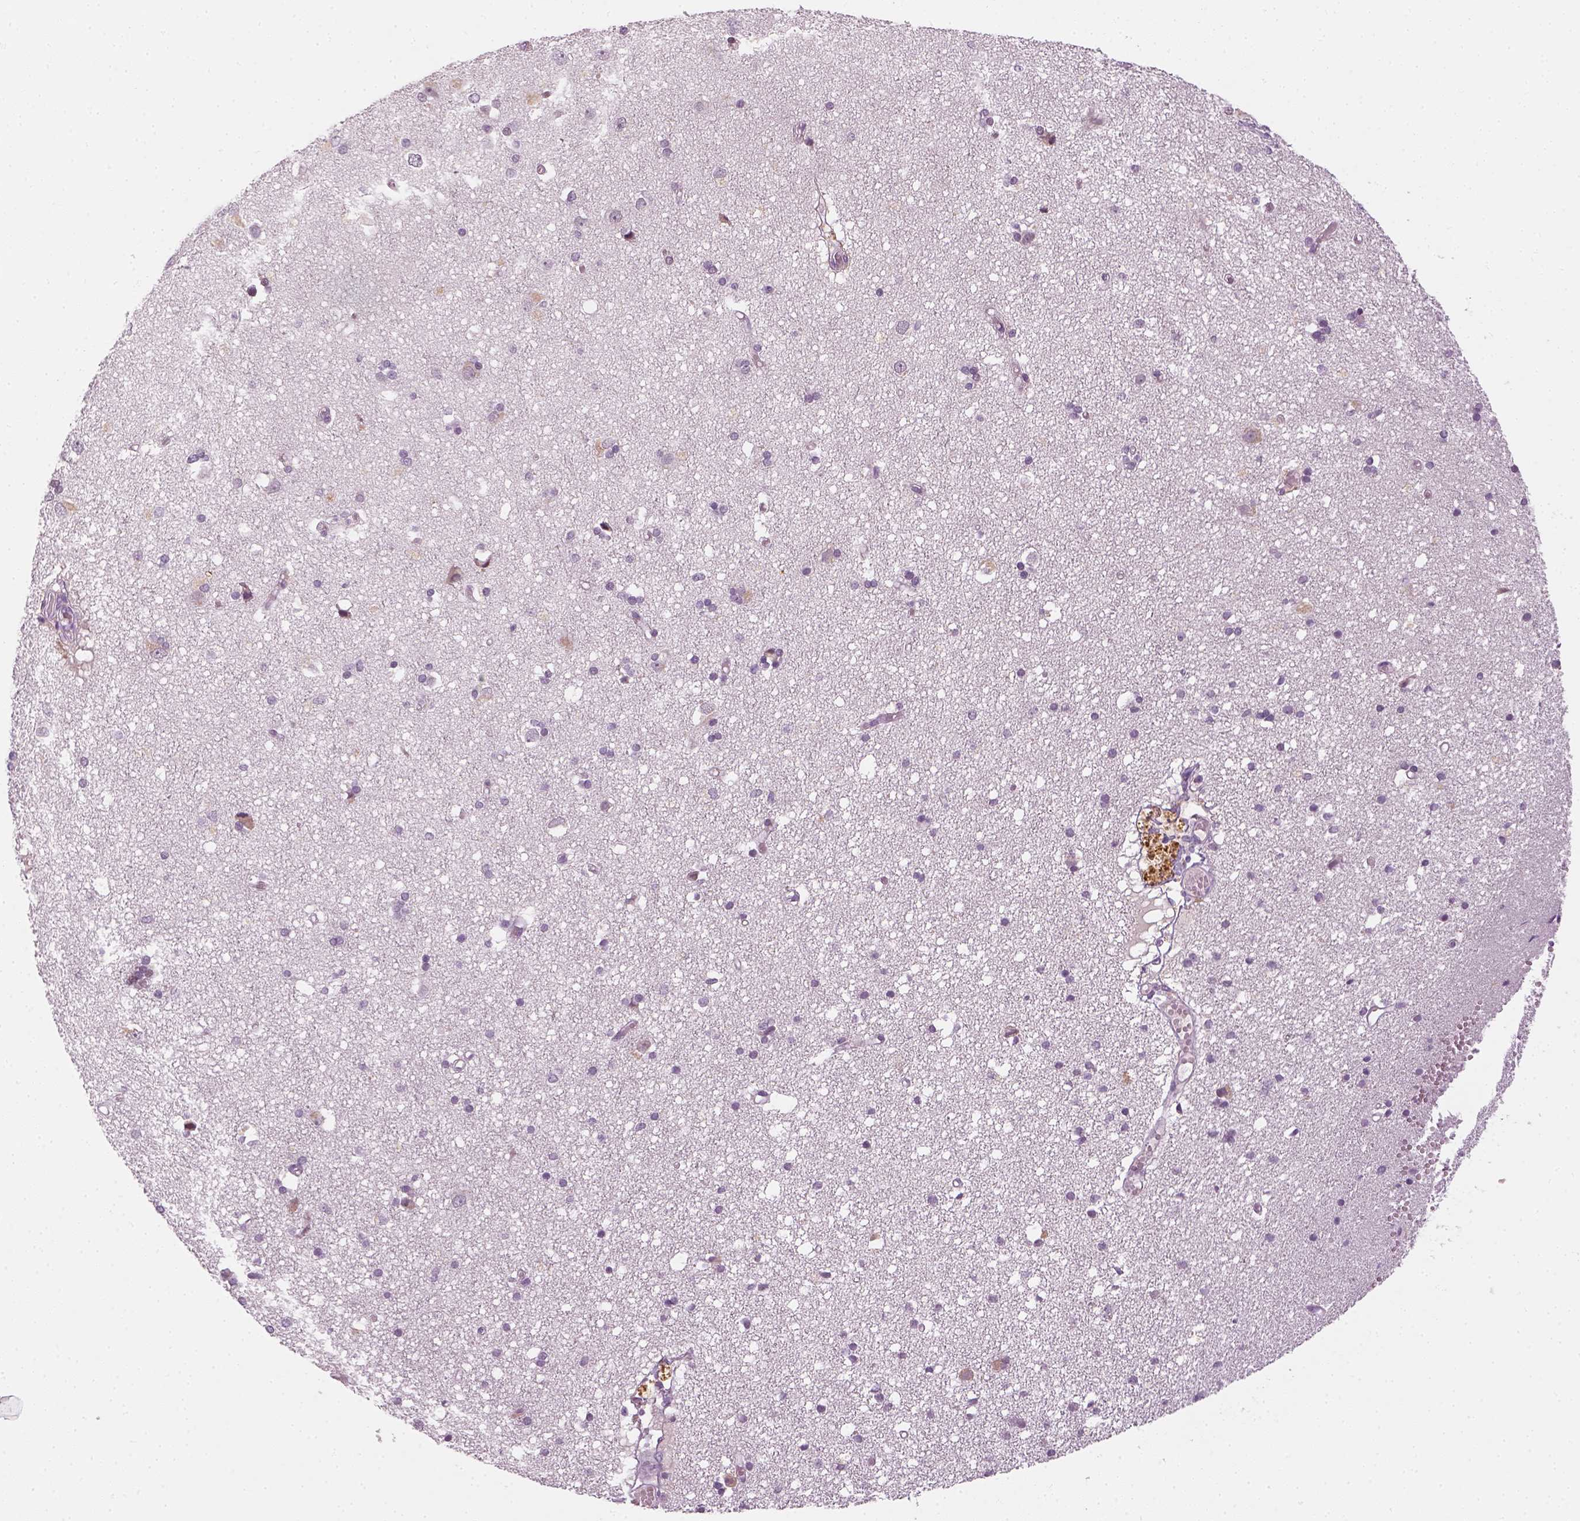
{"staining": {"intensity": "negative", "quantity": "none", "location": "none"}, "tissue": "cerebral cortex", "cell_type": "Endothelial cells", "image_type": "normal", "snomed": [{"axis": "morphology", "description": "Normal tissue, NOS"}, {"axis": "morphology", "description": "Glioma, malignant, High grade"}, {"axis": "topography", "description": "Cerebral cortex"}], "caption": "A high-resolution image shows immunohistochemistry (IHC) staining of normal cerebral cortex, which shows no significant staining in endothelial cells.", "gene": "MAGEB3", "patient": {"sex": "male", "age": 71}}